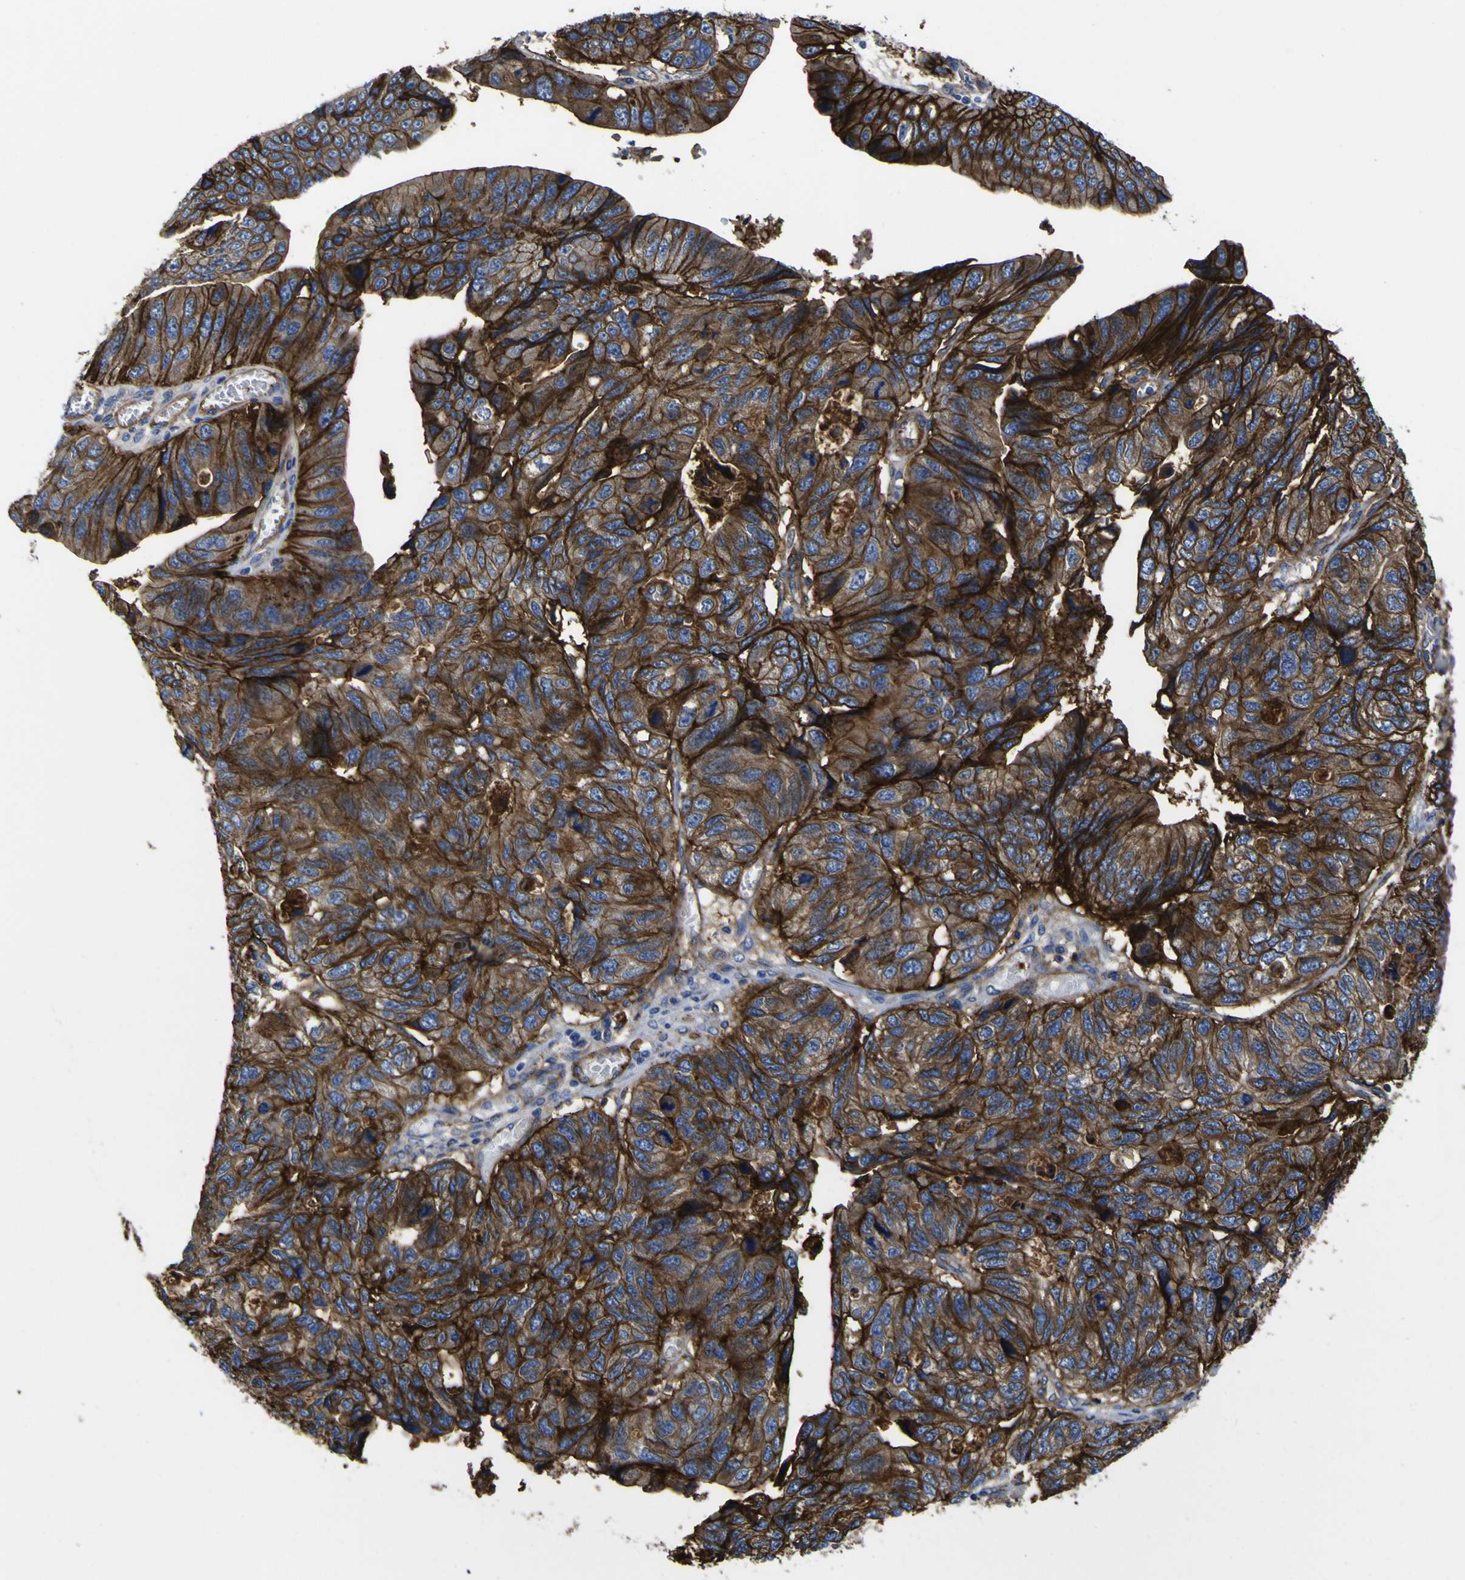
{"staining": {"intensity": "strong", "quantity": ">75%", "location": "cytoplasmic/membranous"}, "tissue": "stomach cancer", "cell_type": "Tumor cells", "image_type": "cancer", "snomed": [{"axis": "morphology", "description": "Adenocarcinoma, NOS"}, {"axis": "topography", "description": "Stomach"}], "caption": "Protein positivity by IHC reveals strong cytoplasmic/membranous positivity in approximately >75% of tumor cells in adenocarcinoma (stomach). The staining is performed using DAB brown chromogen to label protein expression. The nuclei are counter-stained blue using hematoxylin.", "gene": "CD151", "patient": {"sex": "male", "age": 59}}